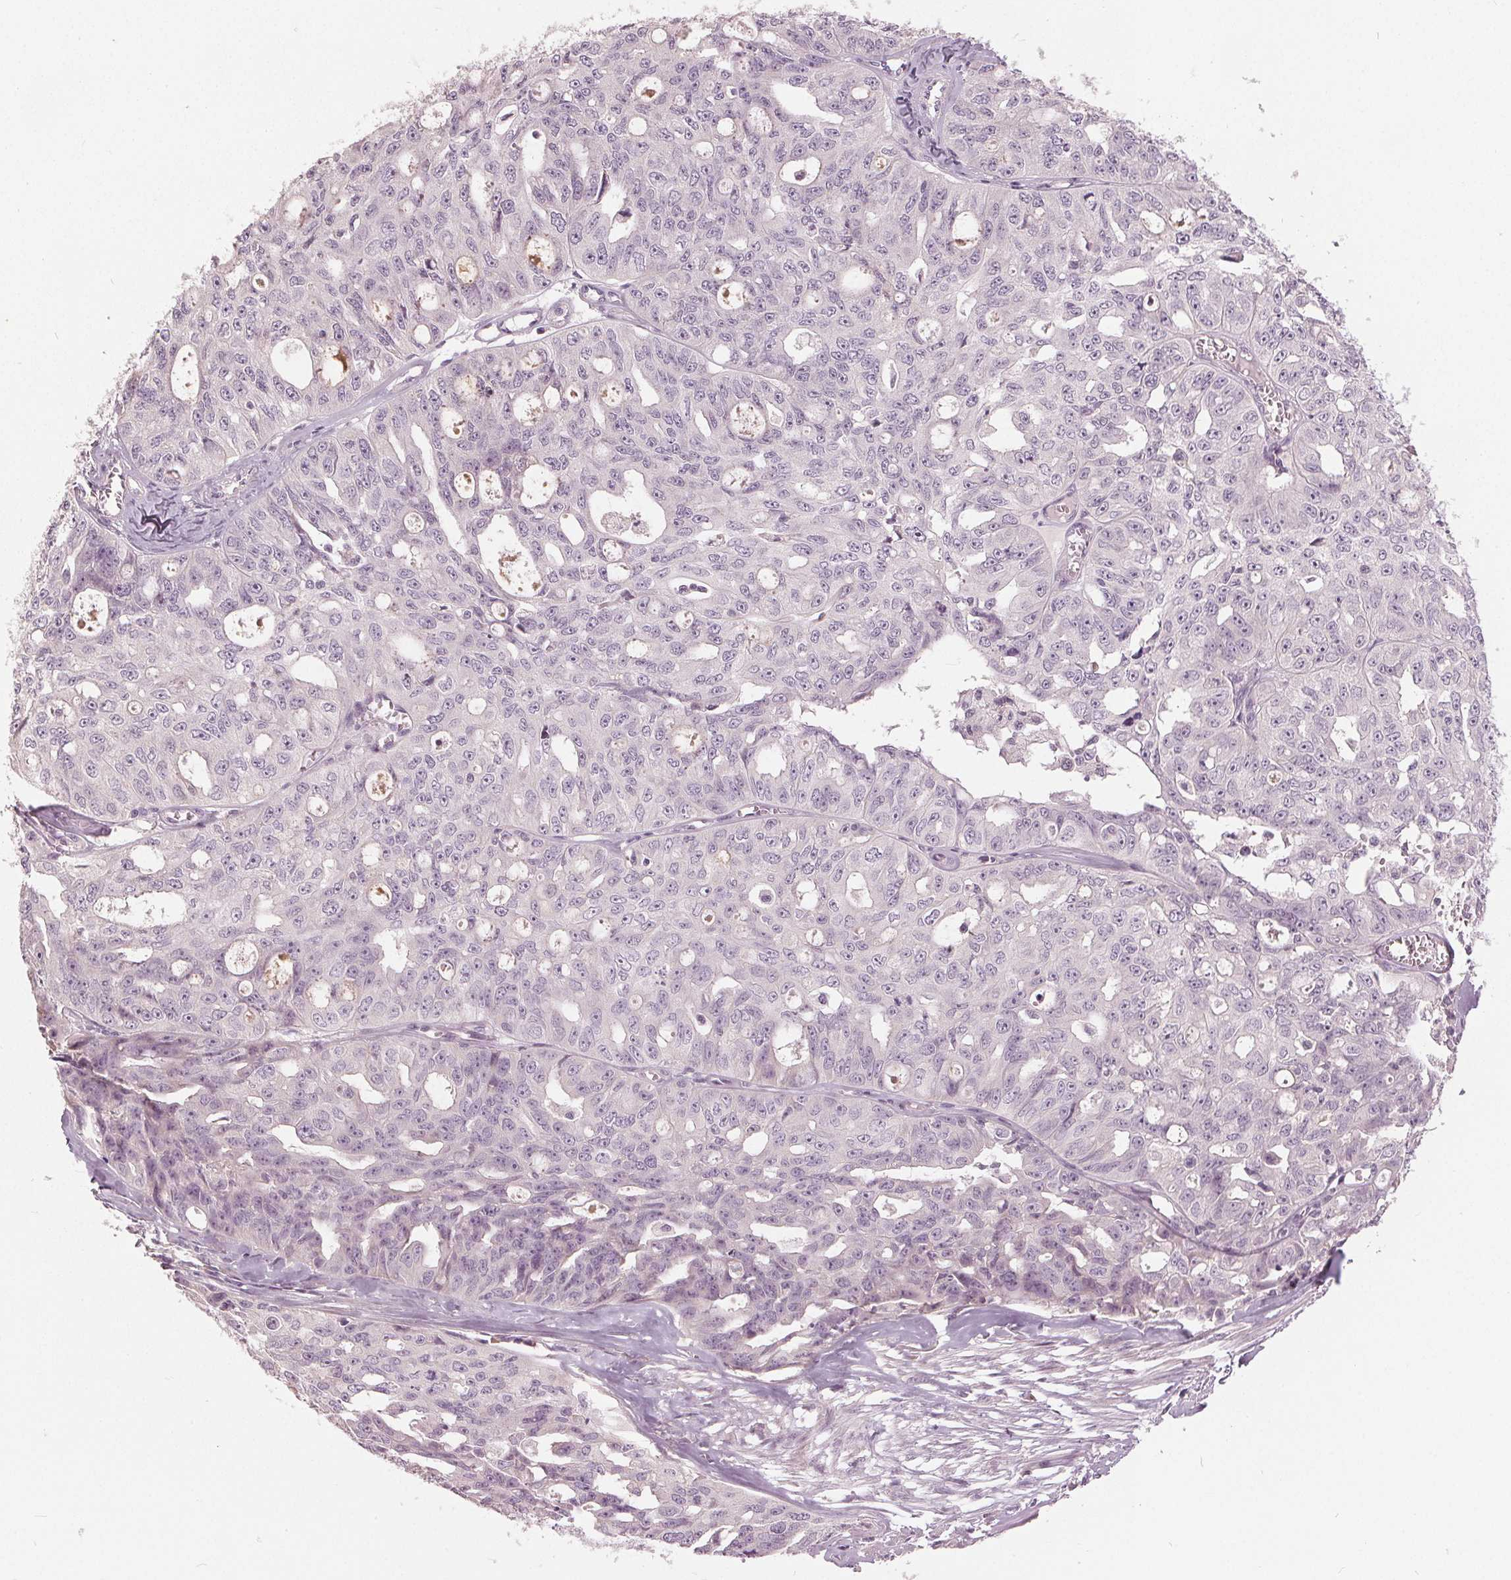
{"staining": {"intensity": "negative", "quantity": "none", "location": "none"}, "tissue": "ovarian cancer", "cell_type": "Tumor cells", "image_type": "cancer", "snomed": [{"axis": "morphology", "description": "Carcinoma, endometroid"}, {"axis": "topography", "description": "Ovary"}], "caption": "Protein analysis of ovarian endometroid carcinoma displays no significant positivity in tumor cells.", "gene": "KLK13", "patient": {"sex": "female", "age": 65}}